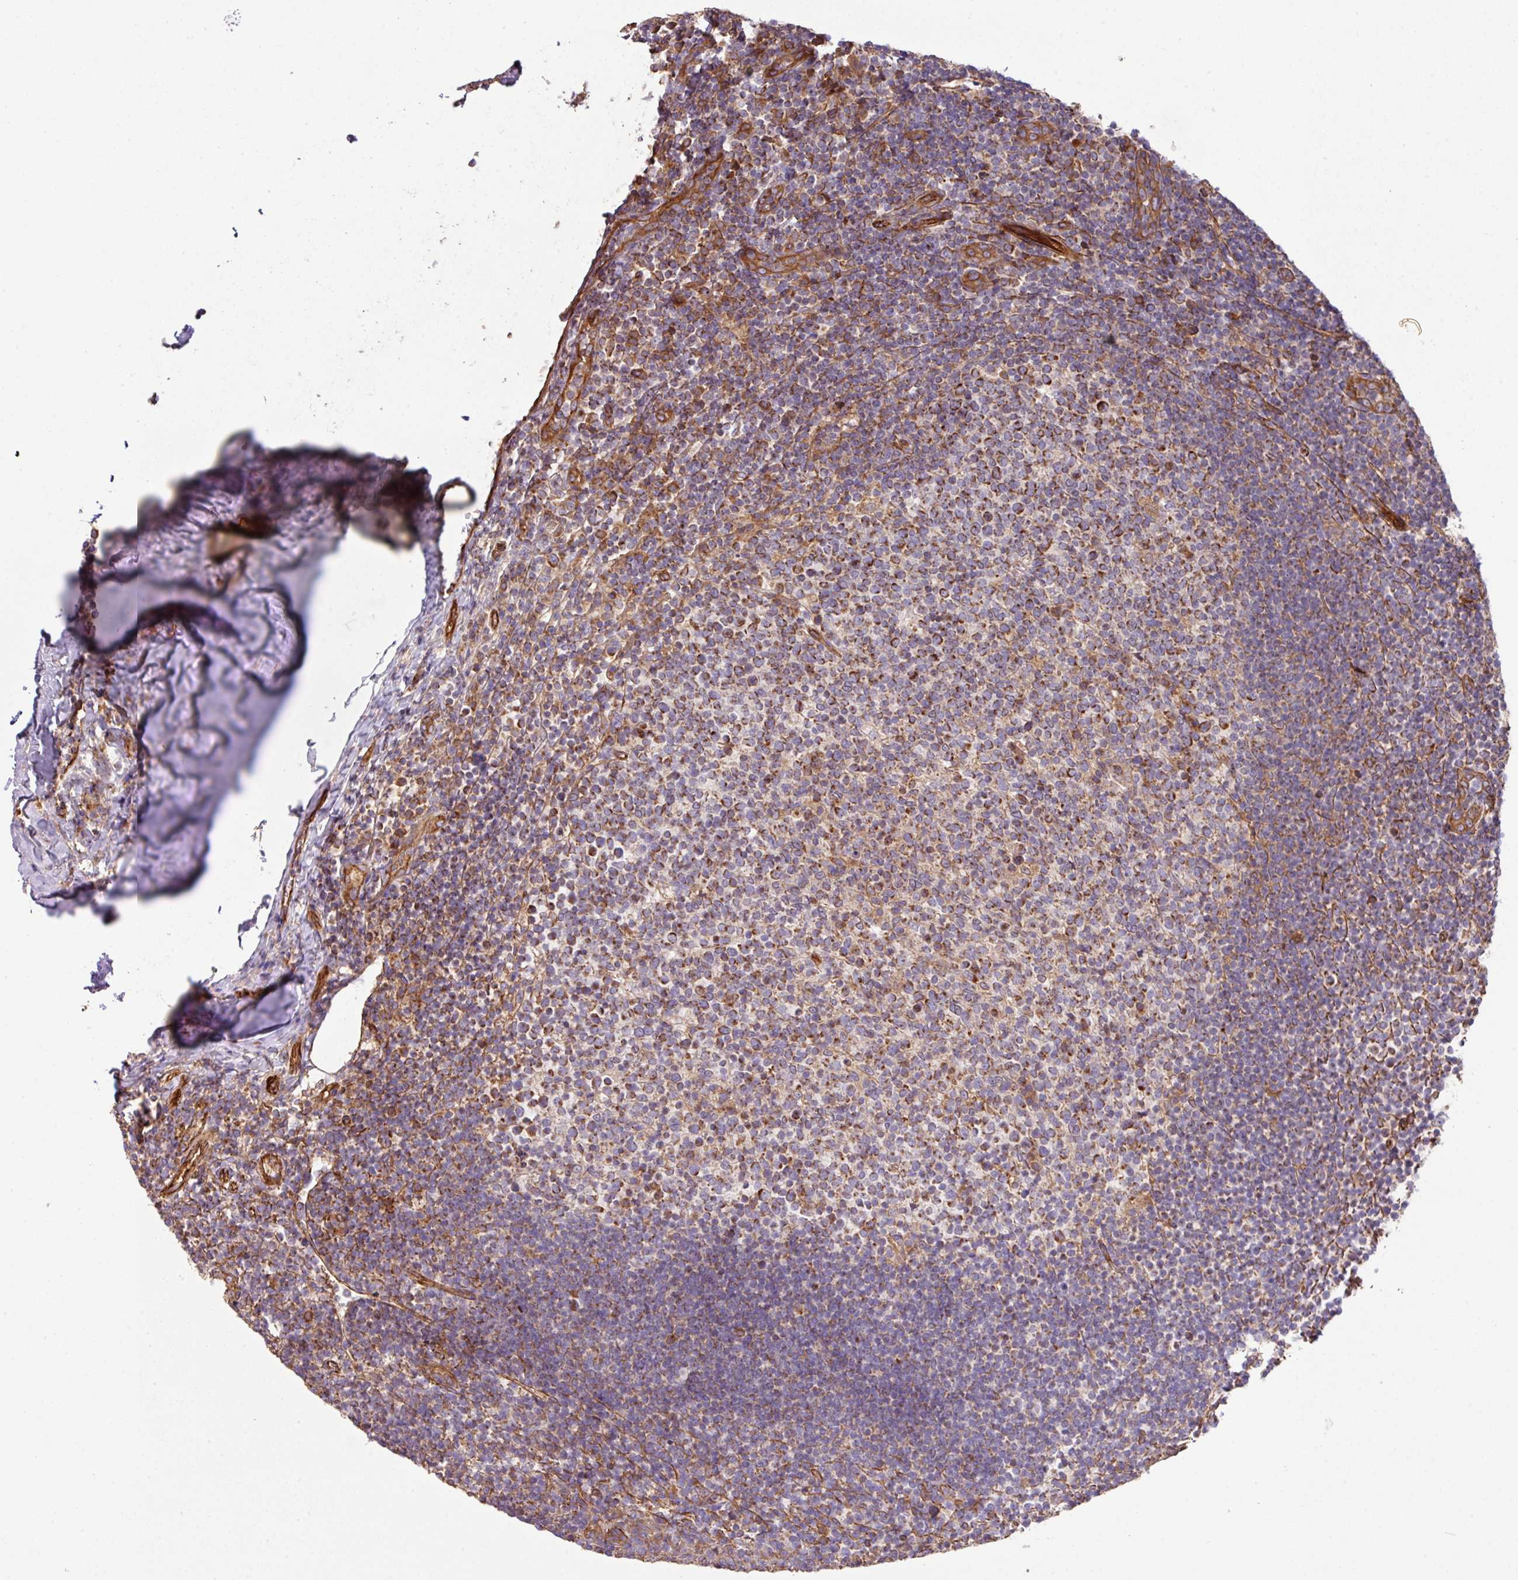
{"staining": {"intensity": "moderate", "quantity": ">75%", "location": "cytoplasmic/membranous"}, "tissue": "tonsil", "cell_type": "Germinal center cells", "image_type": "normal", "snomed": [{"axis": "morphology", "description": "Normal tissue, NOS"}, {"axis": "topography", "description": "Tonsil"}], "caption": "Immunohistochemical staining of unremarkable human tonsil exhibits medium levels of moderate cytoplasmic/membranous staining in approximately >75% of germinal center cells.", "gene": "LRRC53", "patient": {"sex": "female", "age": 10}}